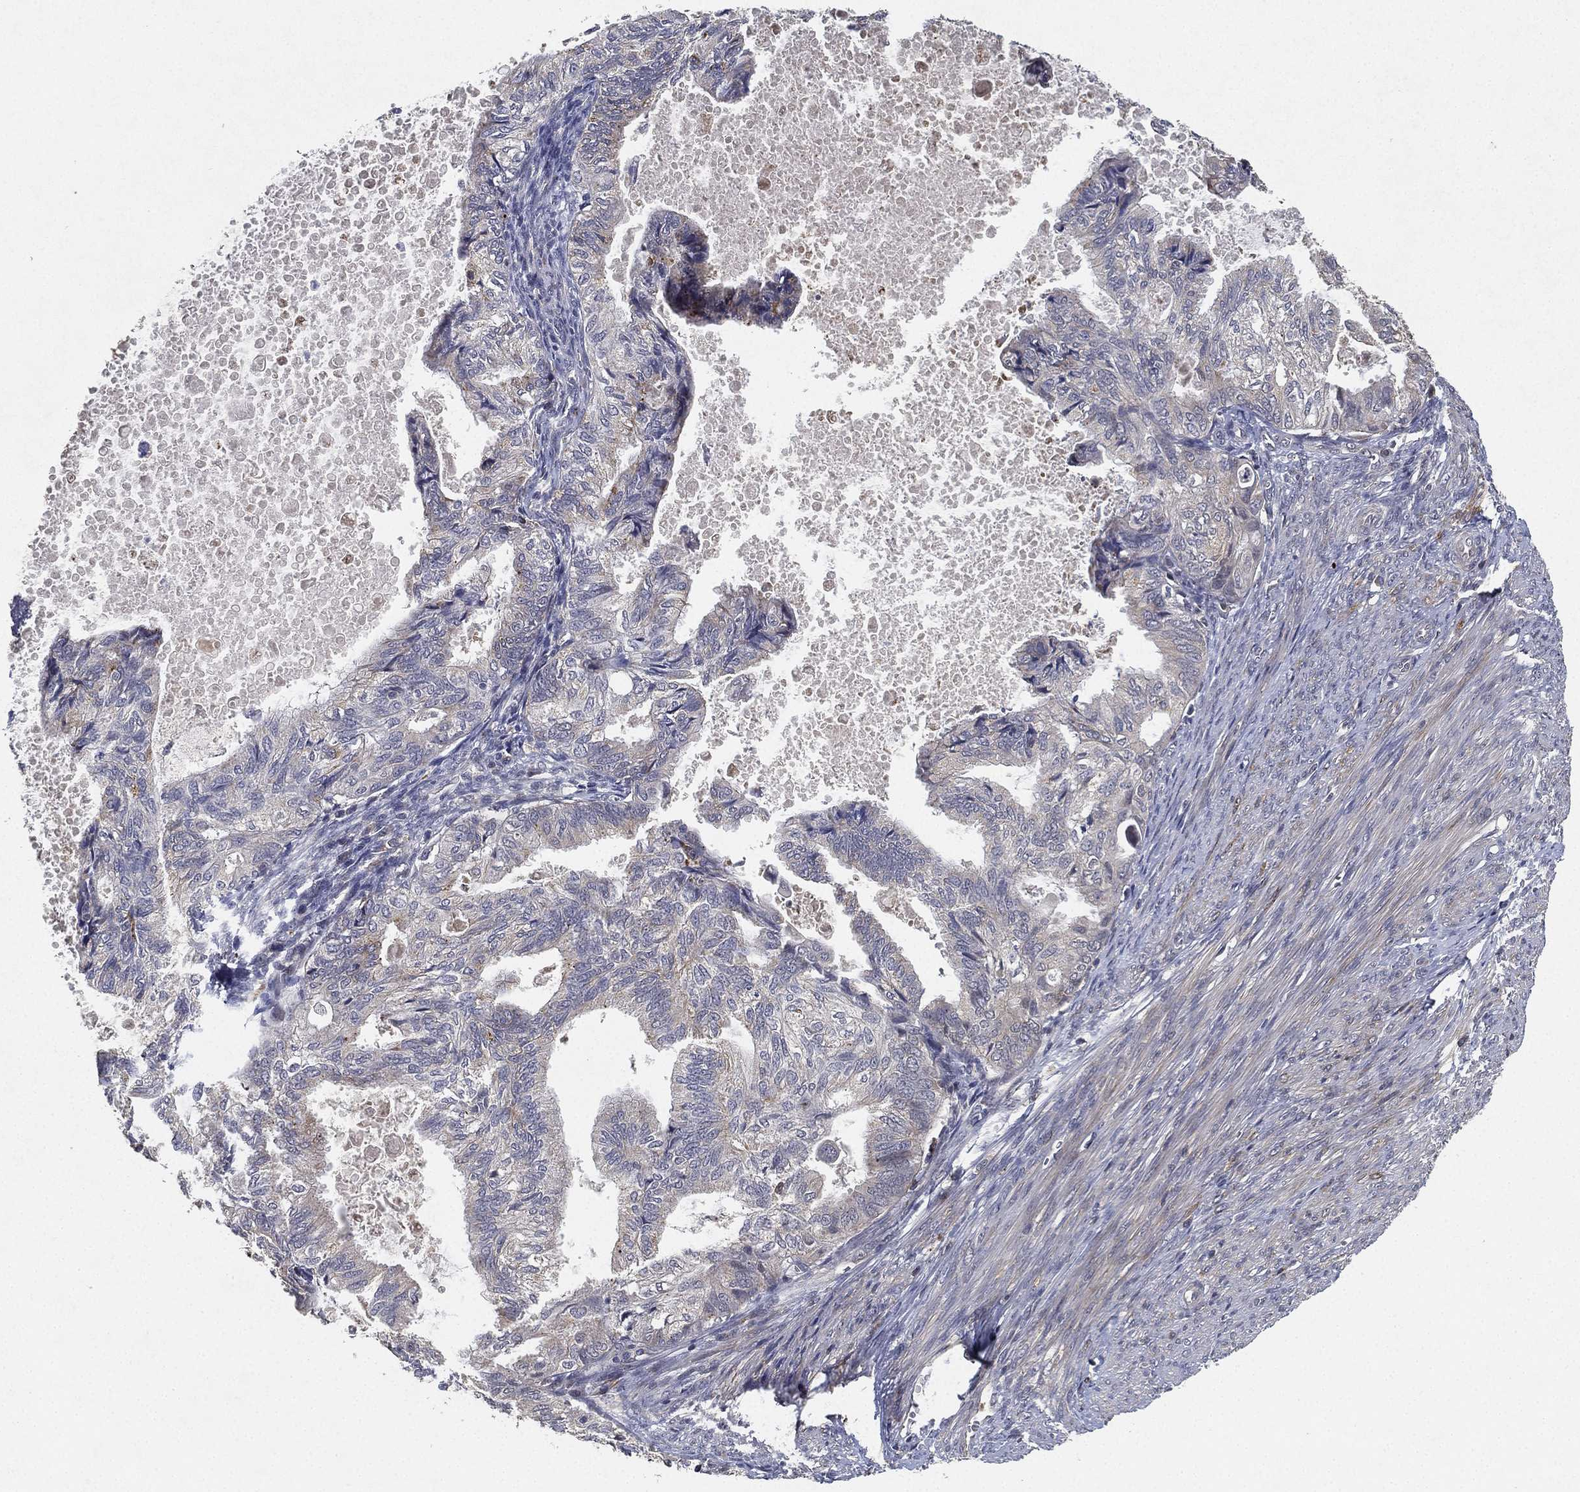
{"staining": {"intensity": "negative", "quantity": "none", "location": "none"}, "tissue": "endometrial cancer", "cell_type": "Tumor cells", "image_type": "cancer", "snomed": [{"axis": "morphology", "description": "Adenocarcinoma, NOS"}, {"axis": "topography", "description": "Endometrium"}], "caption": "This histopathology image is of endometrial cancer (adenocarcinoma) stained with IHC to label a protein in brown with the nuclei are counter-stained blue. There is no positivity in tumor cells.", "gene": "CFAP251", "patient": {"sex": "female", "age": 86}}